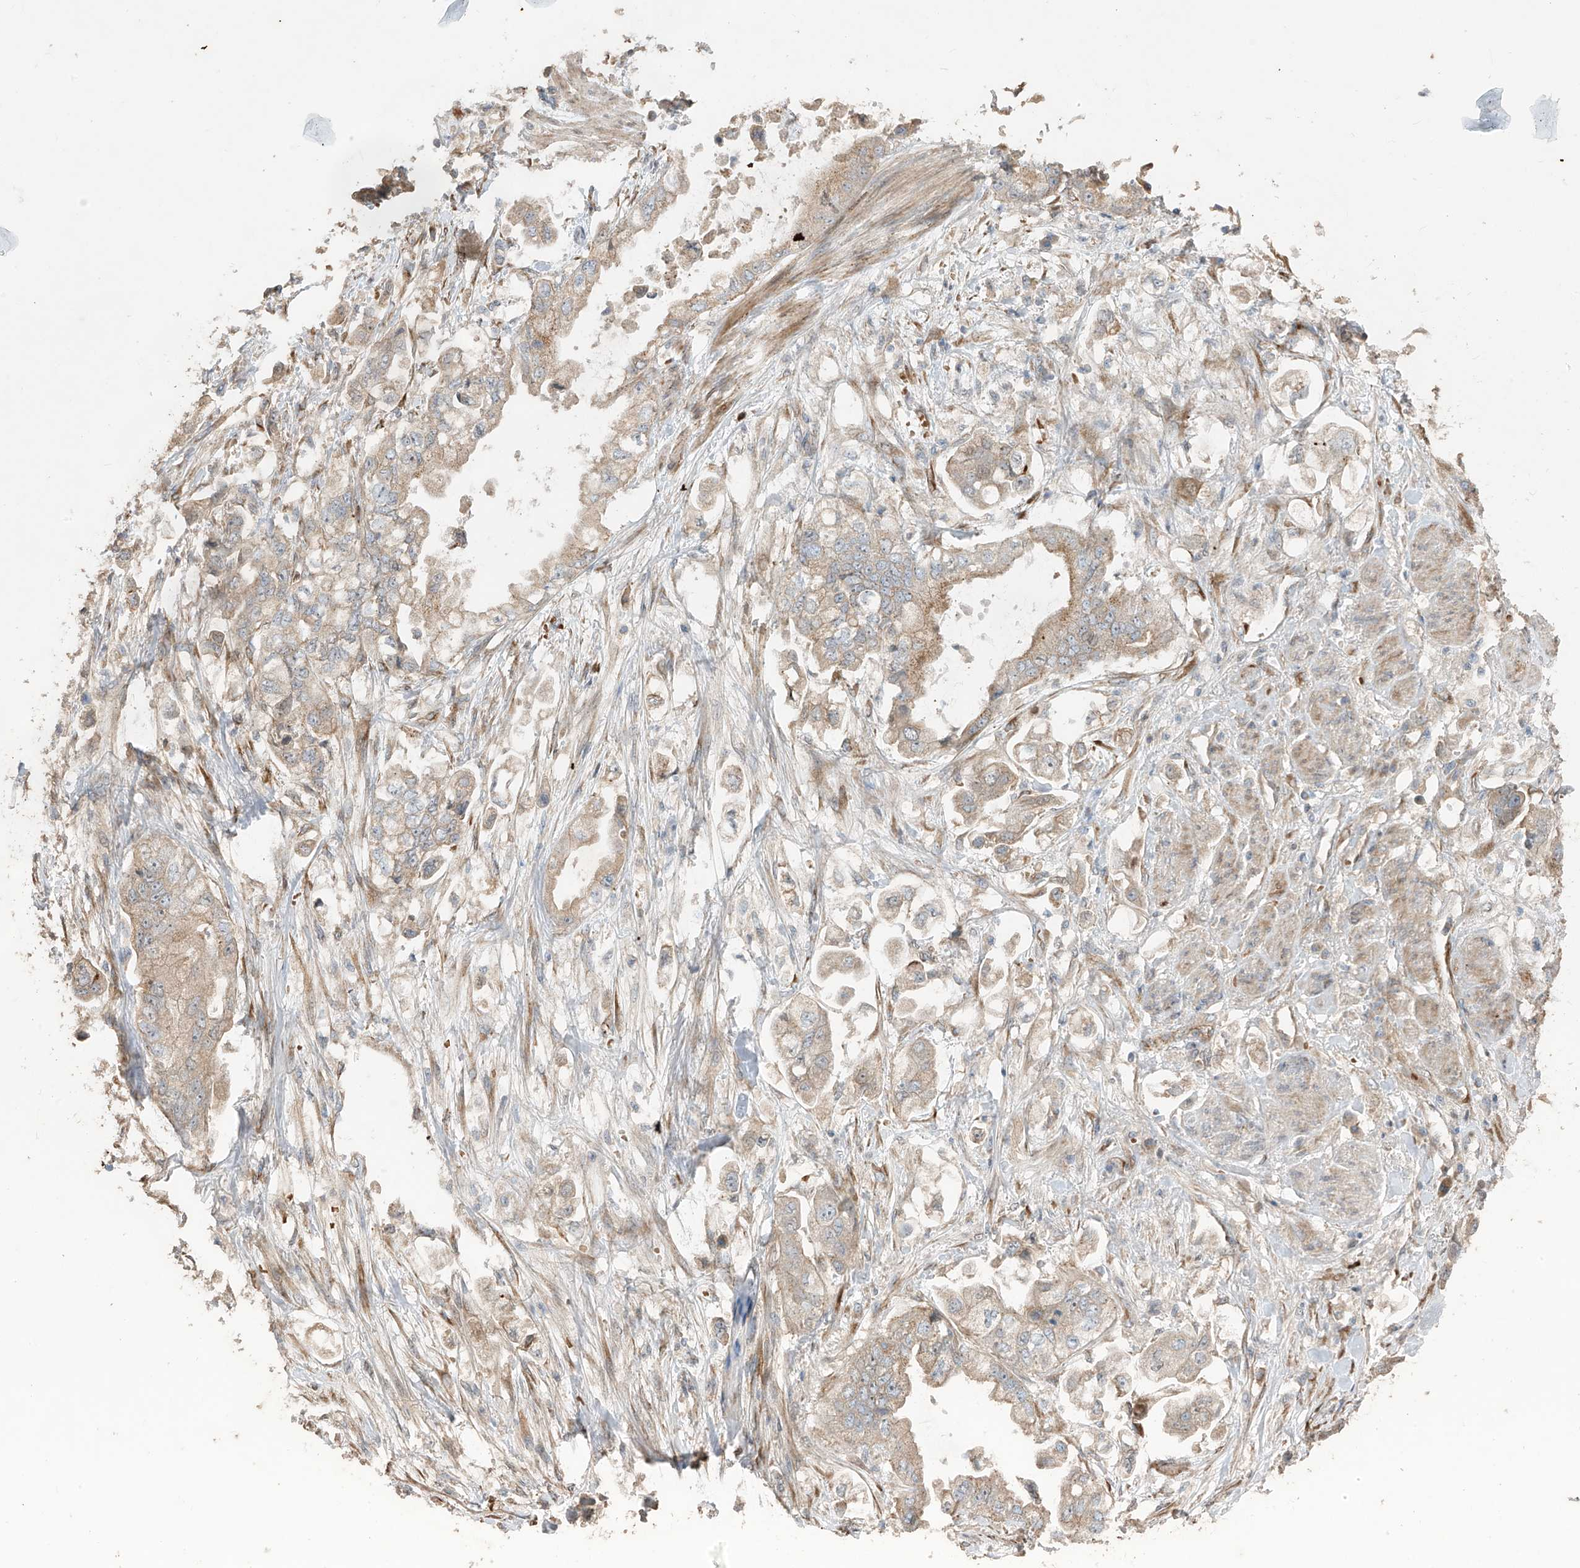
{"staining": {"intensity": "weak", "quantity": "25%-75%", "location": "cytoplasmic/membranous"}, "tissue": "stomach cancer", "cell_type": "Tumor cells", "image_type": "cancer", "snomed": [{"axis": "morphology", "description": "Adenocarcinoma, NOS"}, {"axis": "topography", "description": "Stomach"}], "caption": "This is an image of immunohistochemistry (IHC) staining of adenocarcinoma (stomach), which shows weak positivity in the cytoplasmic/membranous of tumor cells.", "gene": "ABTB1", "patient": {"sex": "male", "age": 62}}